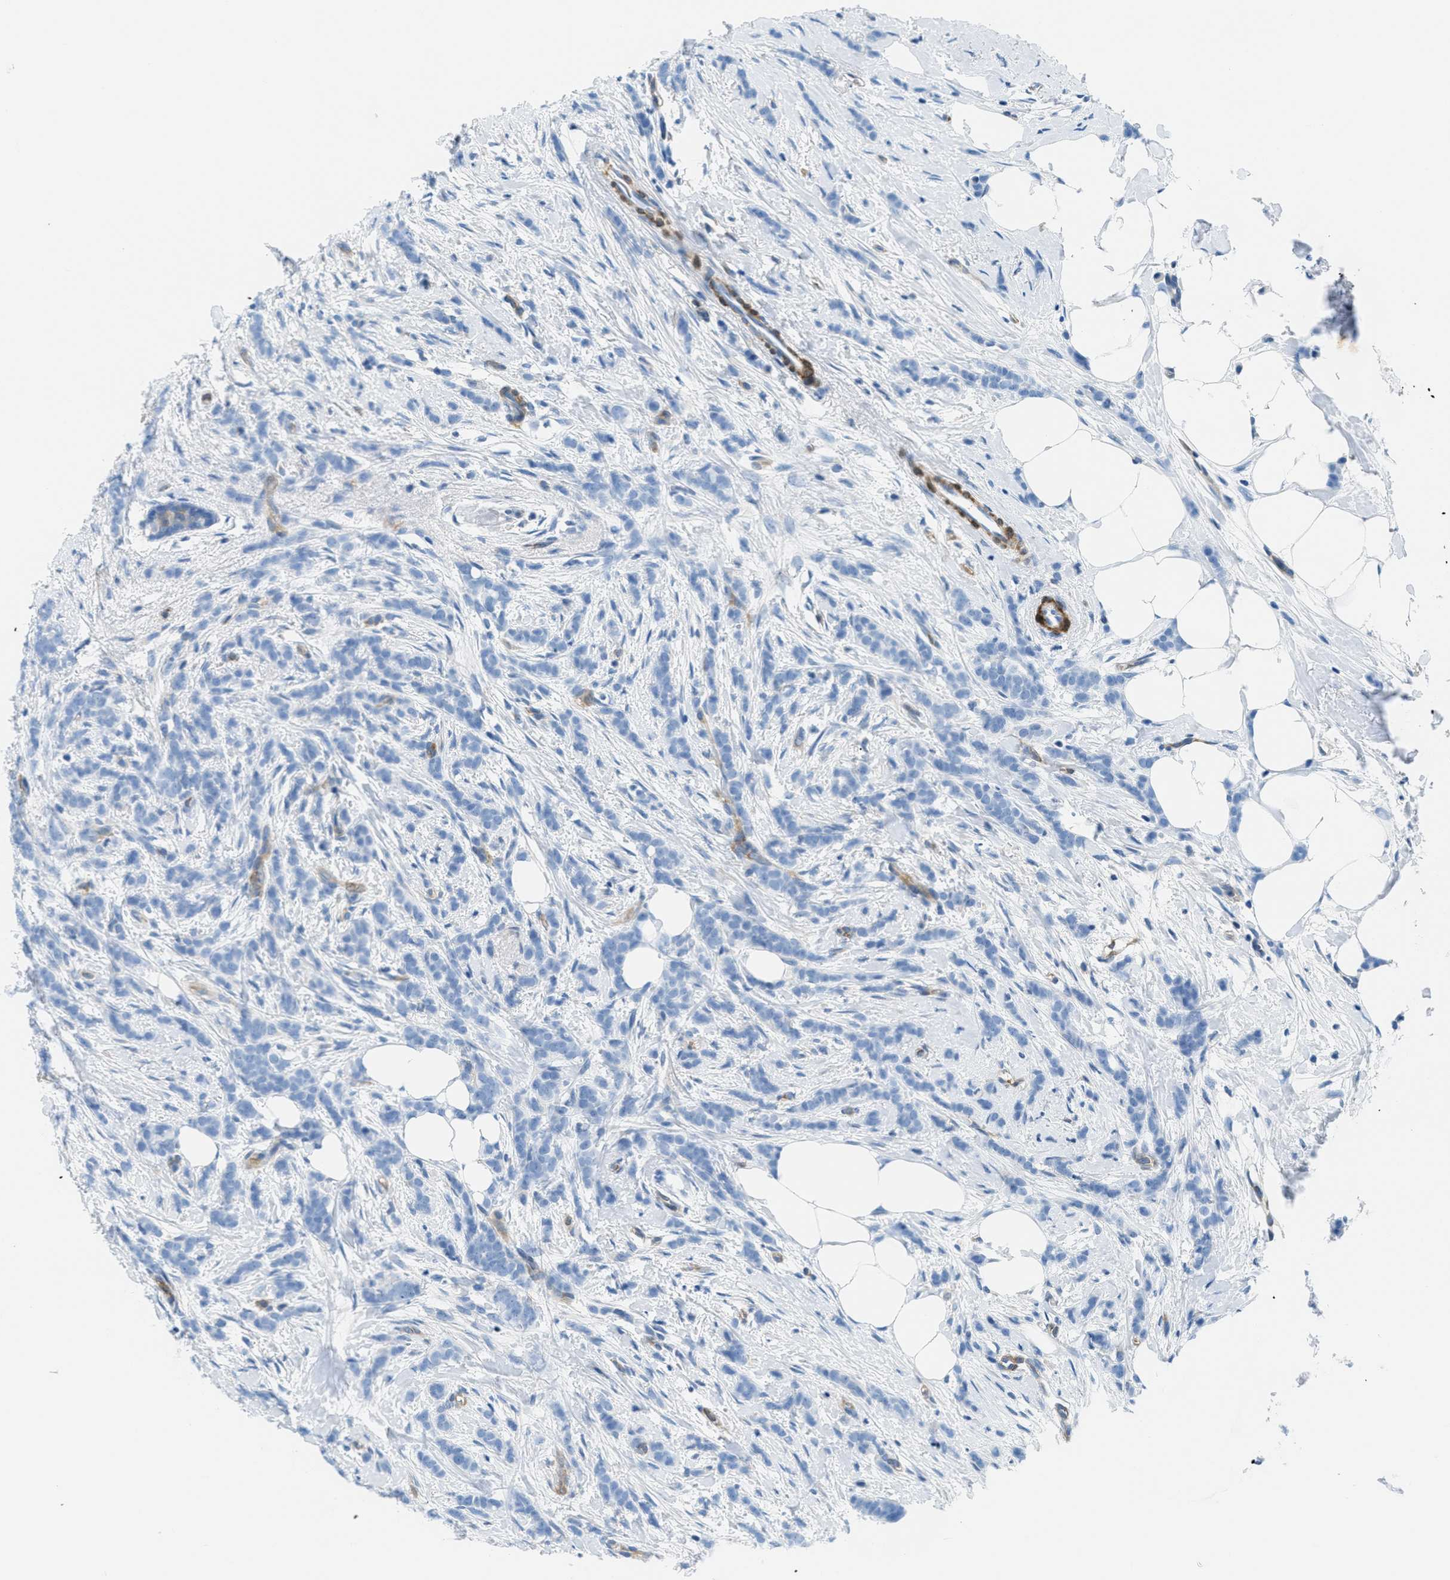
{"staining": {"intensity": "negative", "quantity": "none", "location": "none"}, "tissue": "breast cancer", "cell_type": "Tumor cells", "image_type": "cancer", "snomed": [{"axis": "morphology", "description": "Lobular carcinoma, in situ"}, {"axis": "morphology", "description": "Lobular carcinoma"}, {"axis": "topography", "description": "Breast"}], "caption": "Image shows no significant protein positivity in tumor cells of breast cancer (lobular carcinoma). Brightfield microscopy of IHC stained with DAB (brown) and hematoxylin (blue), captured at high magnification.", "gene": "MAPRE2", "patient": {"sex": "female", "age": 41}}